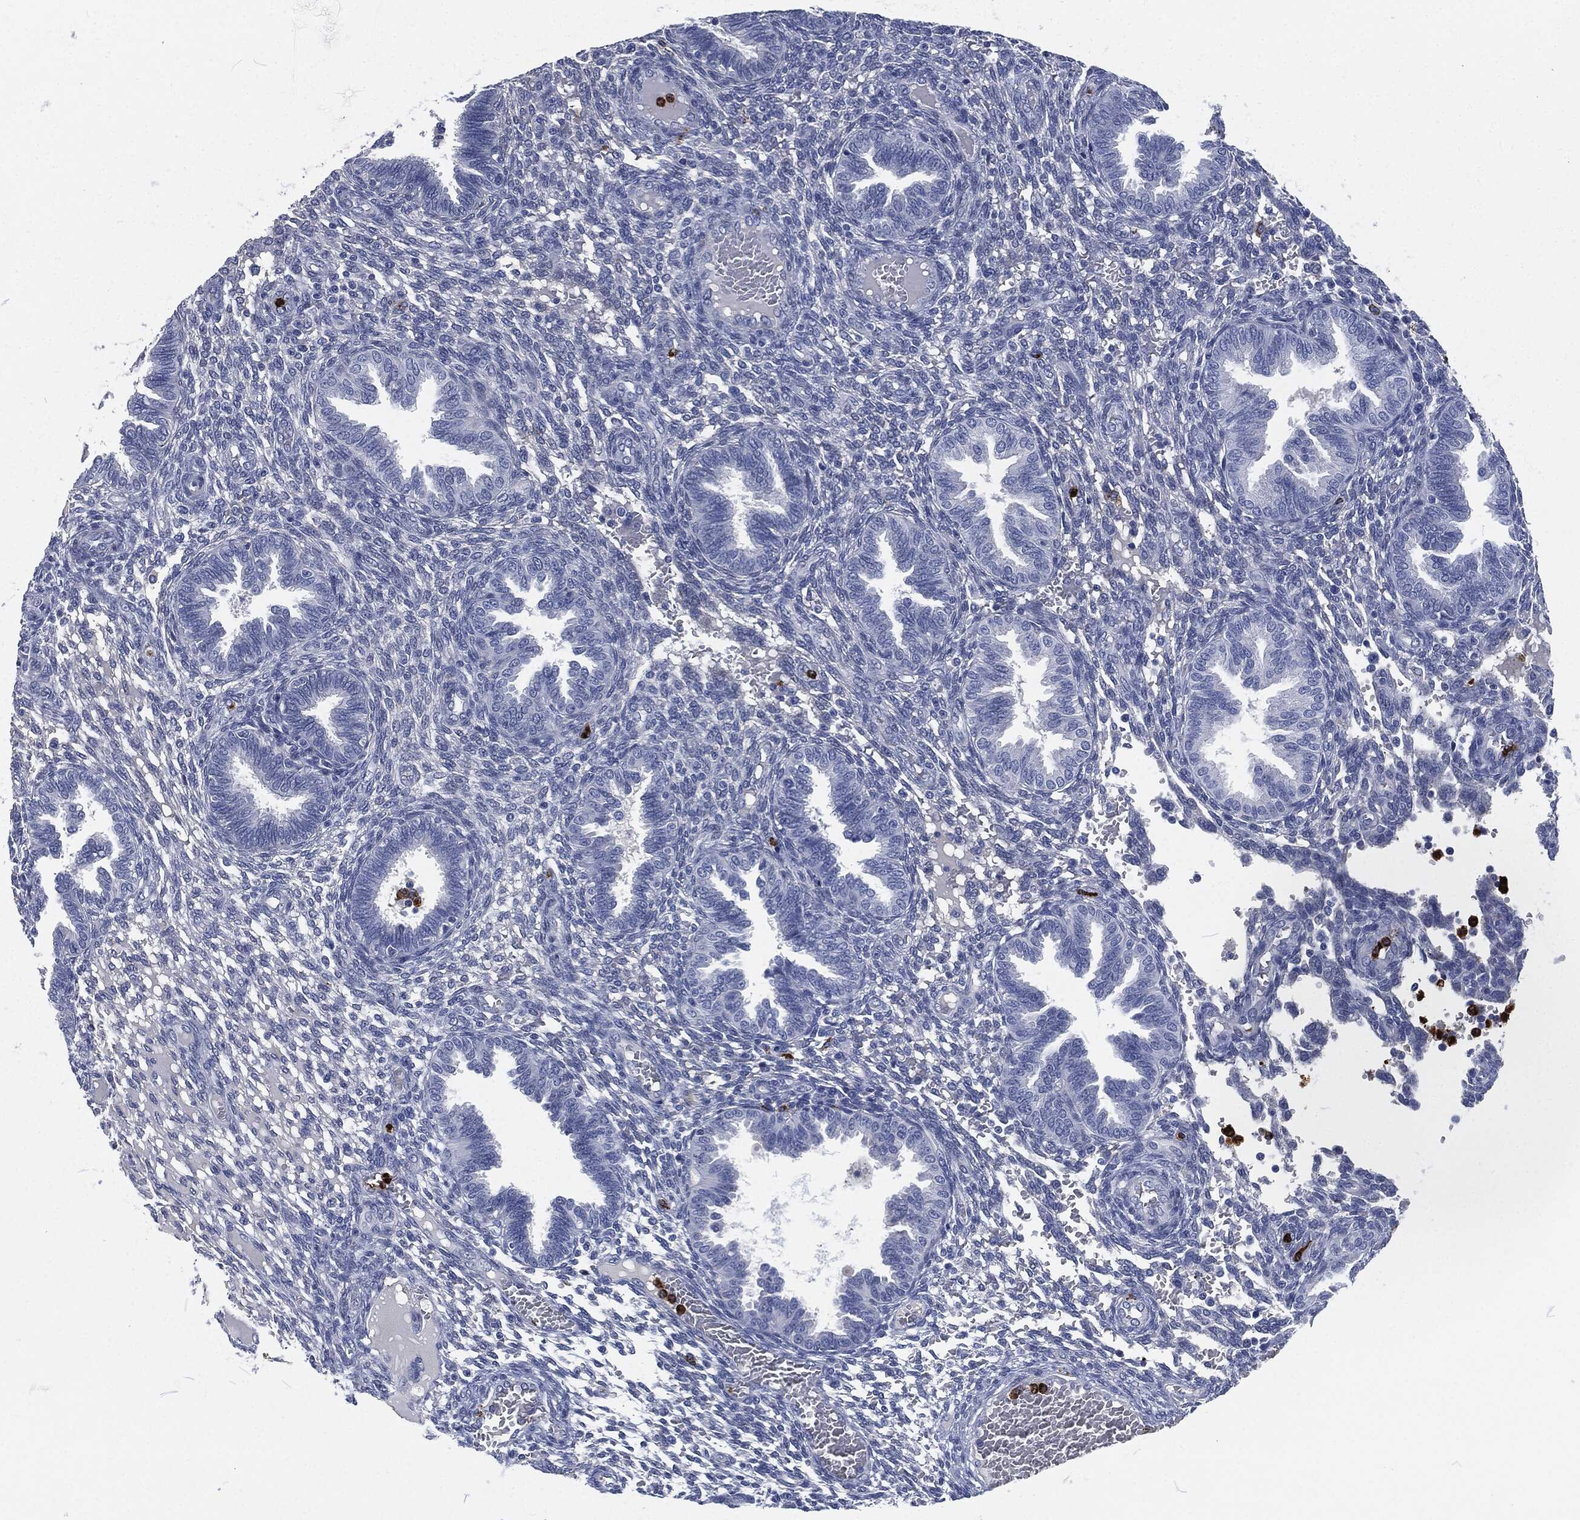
{"staining": {"intensity": "negative", "quantity": "none", "location": "none"}, "tissue": "endometrium", "cell_type": "Cells in endometrial stroma", "image_type": "normal", "snomed": [{"axis": "morphology", "description": "Normal tissue, NOS"}, {"axis": "topography", "description": "Endometrium"}], "caption": "There is no significant positivity in cells in endometrial stroma of endometrium. (Immunohistochemistry (ihc), brightfield microscopy, high magnification).", "gene": "MPO", "patient": {"sex": "female", "age": 42}}